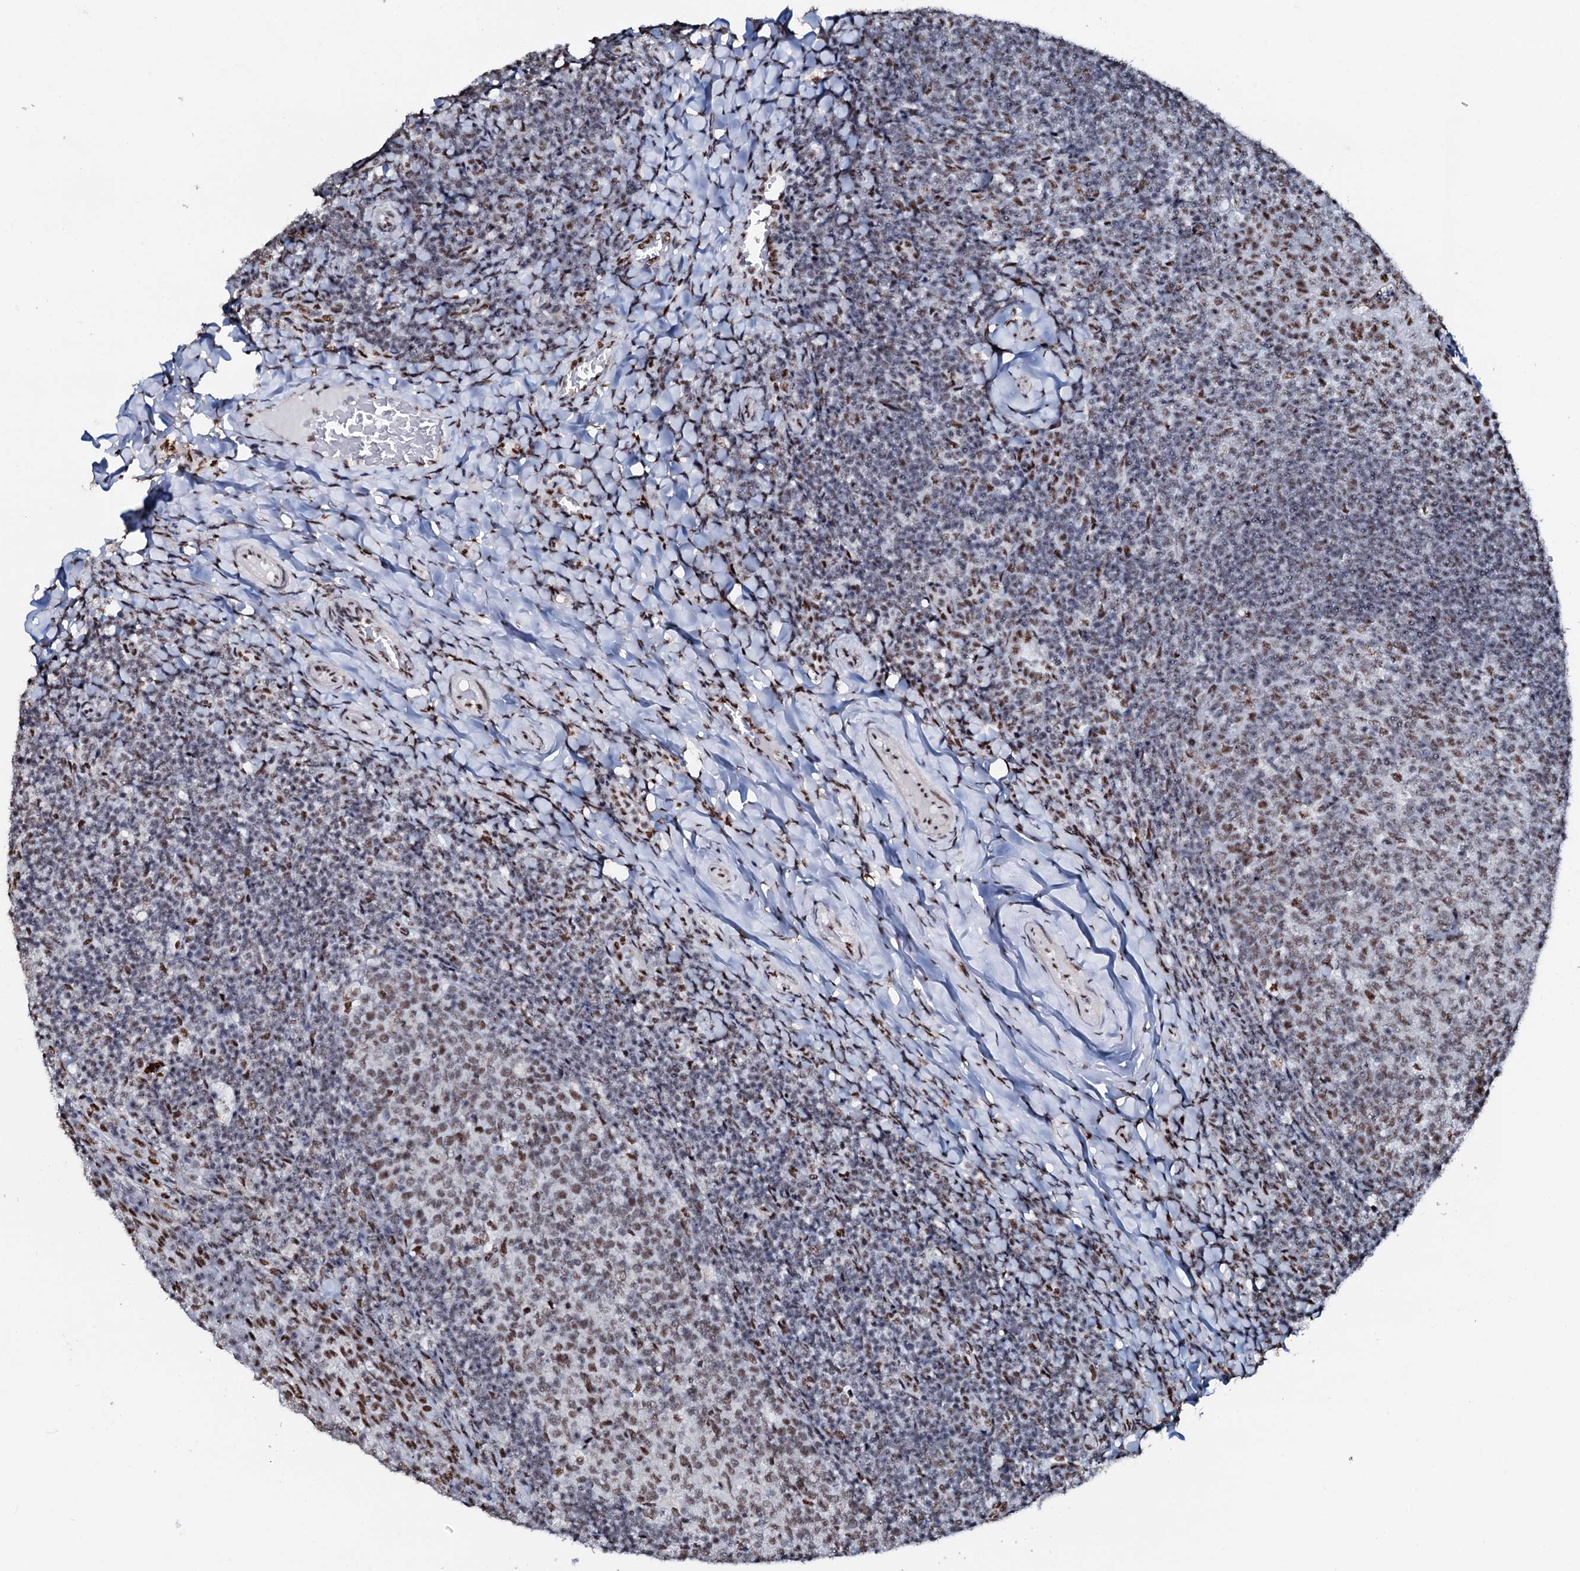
{"staining": {"intensity": "moderate", "quantity": "25%-75%", "location": "nuclear"}, "tissue": "tonsil", "cell_type": "Germinal center cells", "image_type": "normal", "snomed": [{"axis": "morphology", "description": "Normal tissue, NOS"}, {"axis": "topography", "description": "Tonsil"}], "caption": "The histopathology image demonstrates staining of unremarkable tonsil, revealing moderate nuclear protein expression (brown color) within germinal center cells. The protein of interest is shown in brown color, while the nuclei are stained blue.", "gene": "NKAPD1", "patient": {"sex": "female", "age": 10}}